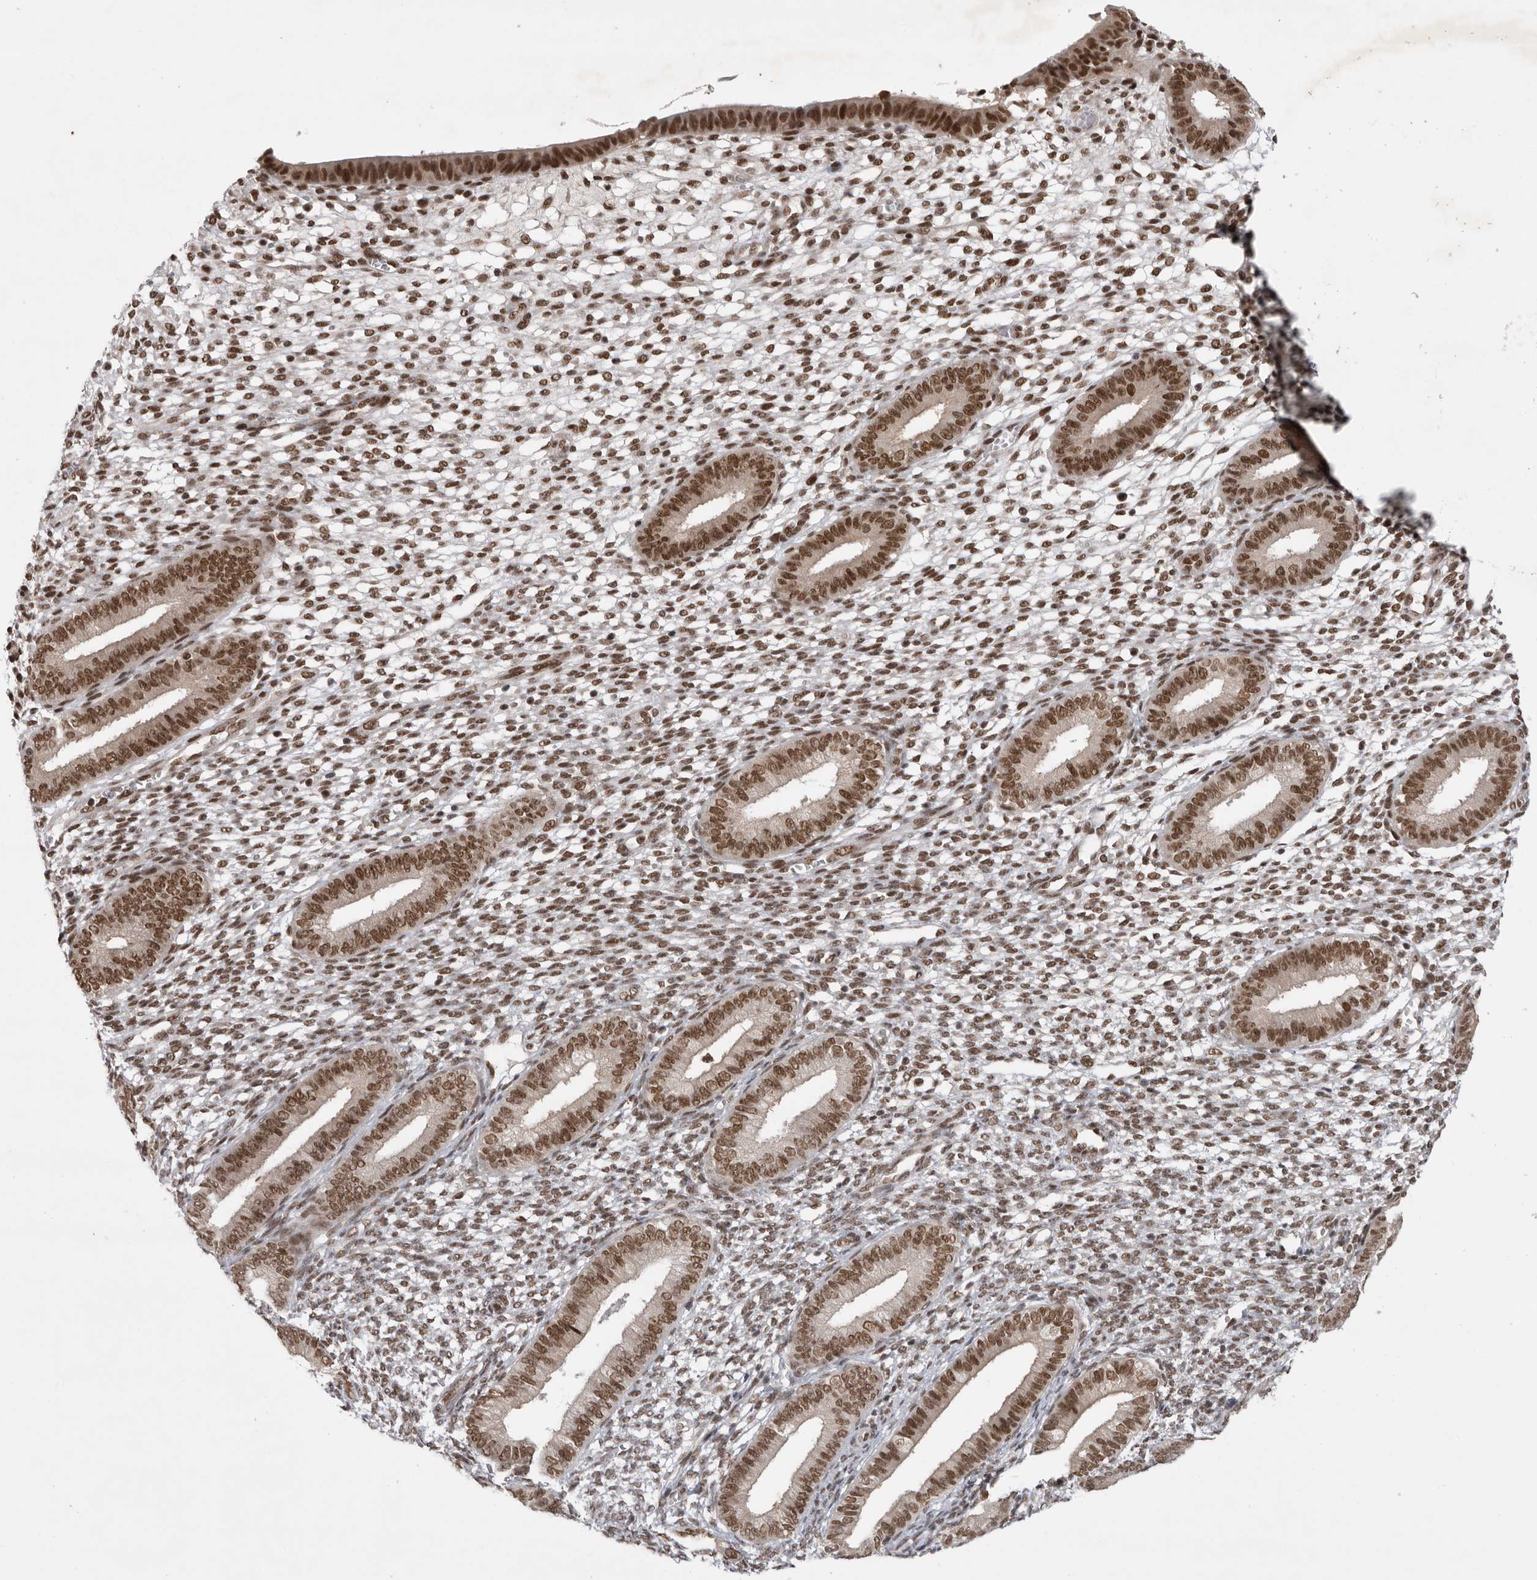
{"staining": {"intensity": "moderate", "quantity": "25%-75%", "location": "nuclear"}, "tissue": "endometrium", "cell_type": "Cells in endometrial stroma", "image_type": "normal", "snomed": [{"axis": "morphology", "description": "Normal tissue, NOS"}, {"axis": "topography", "description": "Endometrium"}], "caption": "Moderate nuclear protein positivity is seen in approximately 25%-75% of cells in endometrial stroma in endometrium. (DAB (3,3'-diaminobenzidine) IHC with brightfield microscopy, high magnification).", "gene": "ZNF830", "patient": {"sex": "female", "age": 46}}